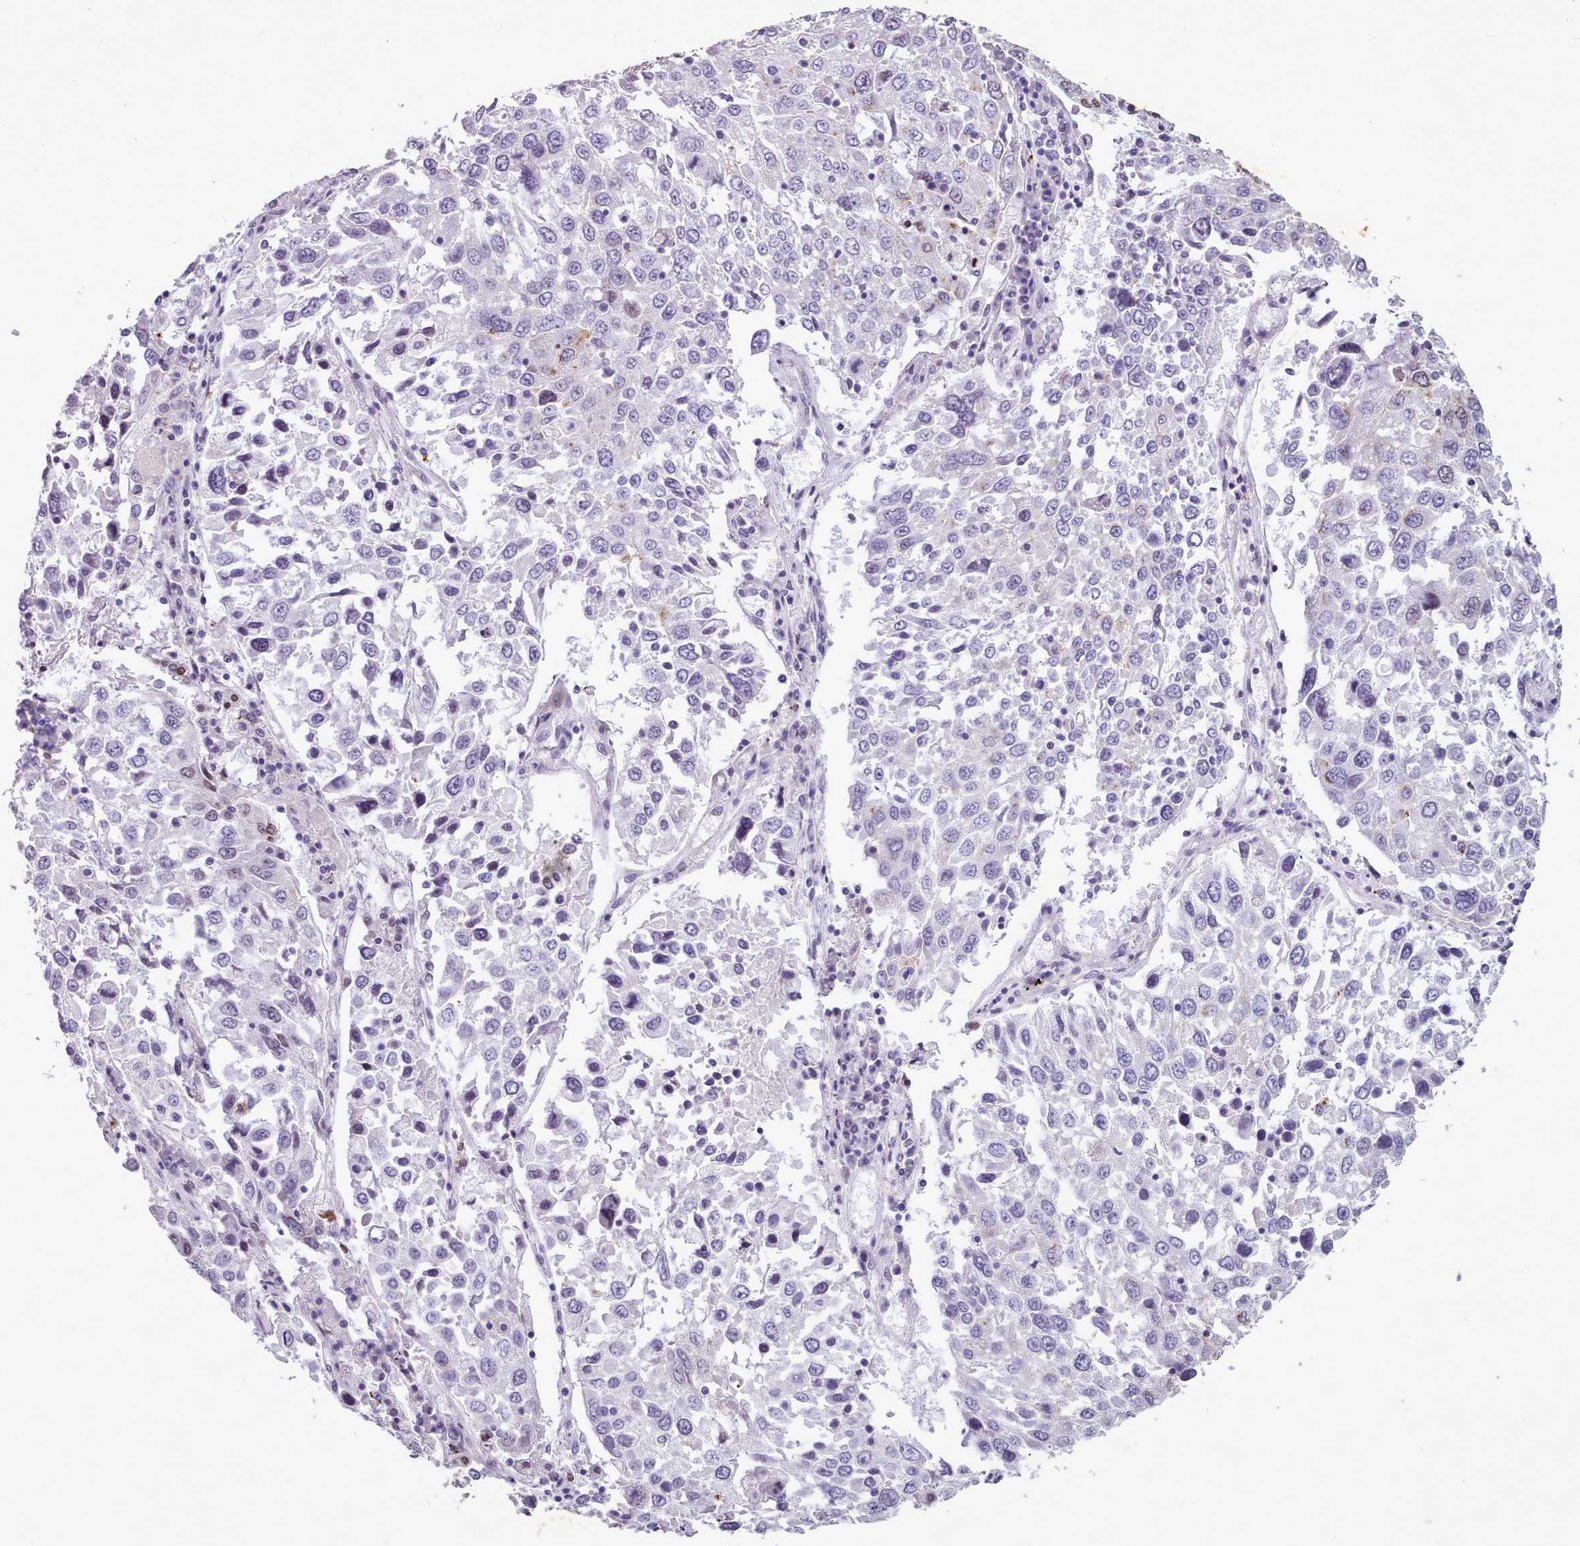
{"staining": {"intensity": "negative", "quantity": "none", "location": "none"}, "tissue": "lung cancer", "cell_type": "Tumor cells", "image_type": "cancer", "snomed": [{"axis": "morphology", "description": "Squamous cell carcinoma, NOS"}, {"axis": "topography", "description": "Lung"}], "caption": "The image displays no staining of tumor cells in squamous cell carcinoma (lung).", "gene": "KCNT2", "patient": {"sex": "male", "age": 65}}